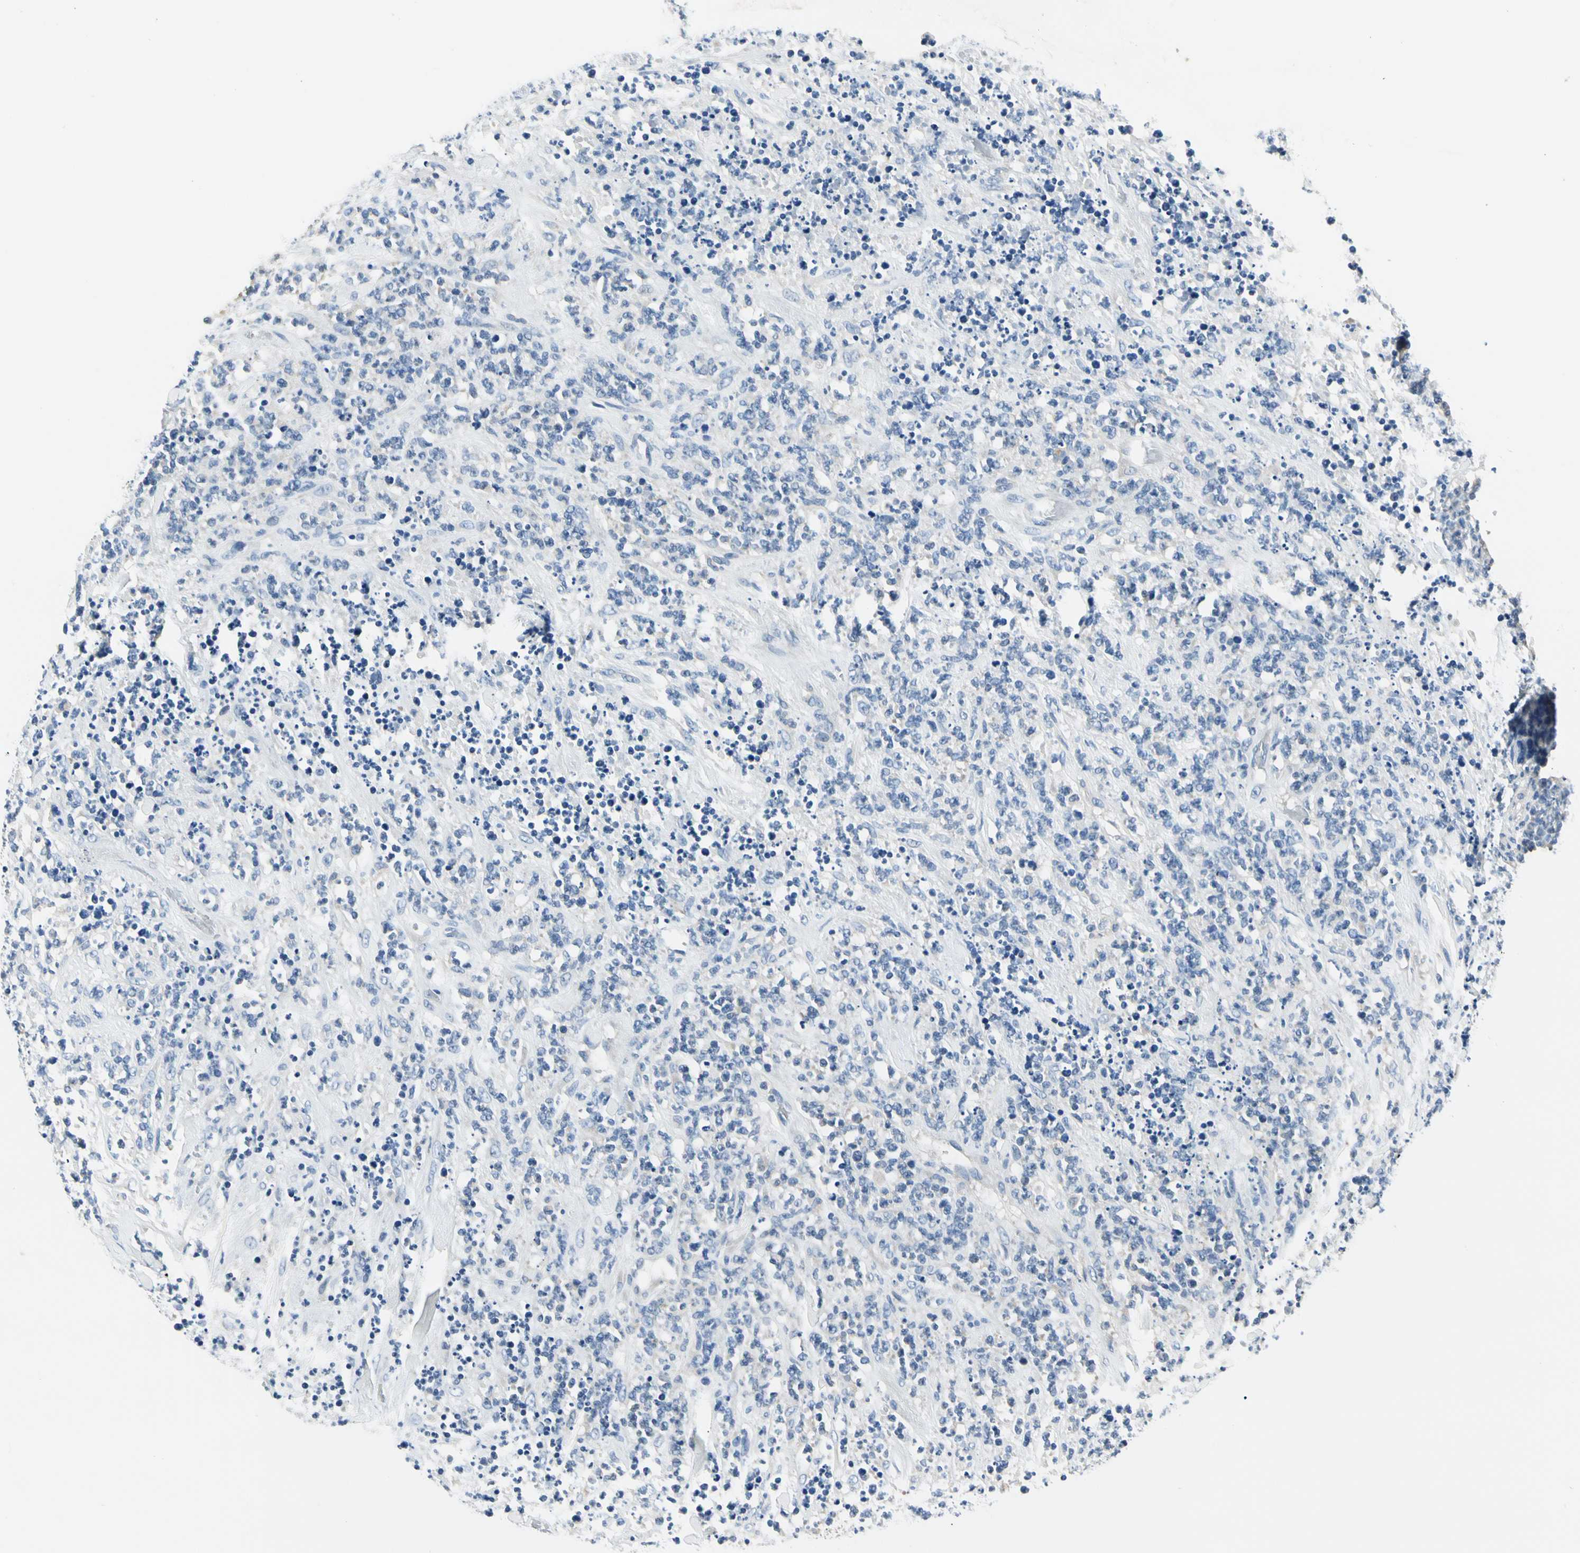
{"staining": {"intensity": "negative", "quantity": "none", "location": "none"}, "tissue": "lymphoma", "cell_type": "Tumor cells", "image_type": "cancer", "snomed": [{"axis": "morphology", "description": "Malignant lymphoma, non-Hodgkin's type, High grade"}, {"axis": "topography", "description": "Soft tissue"}], "caption": "This photomicrograph is of lymphoma stained with immunohistochemistry to label a protein in brown with the nuclei are counter-stained blue. There is no positivity in tumor cells. (Brightfield microscopy of DAB immunohistochemistry at high magnification).", "gene": "TGFBR3", "patient": {"sex": "male", "age": 18}}